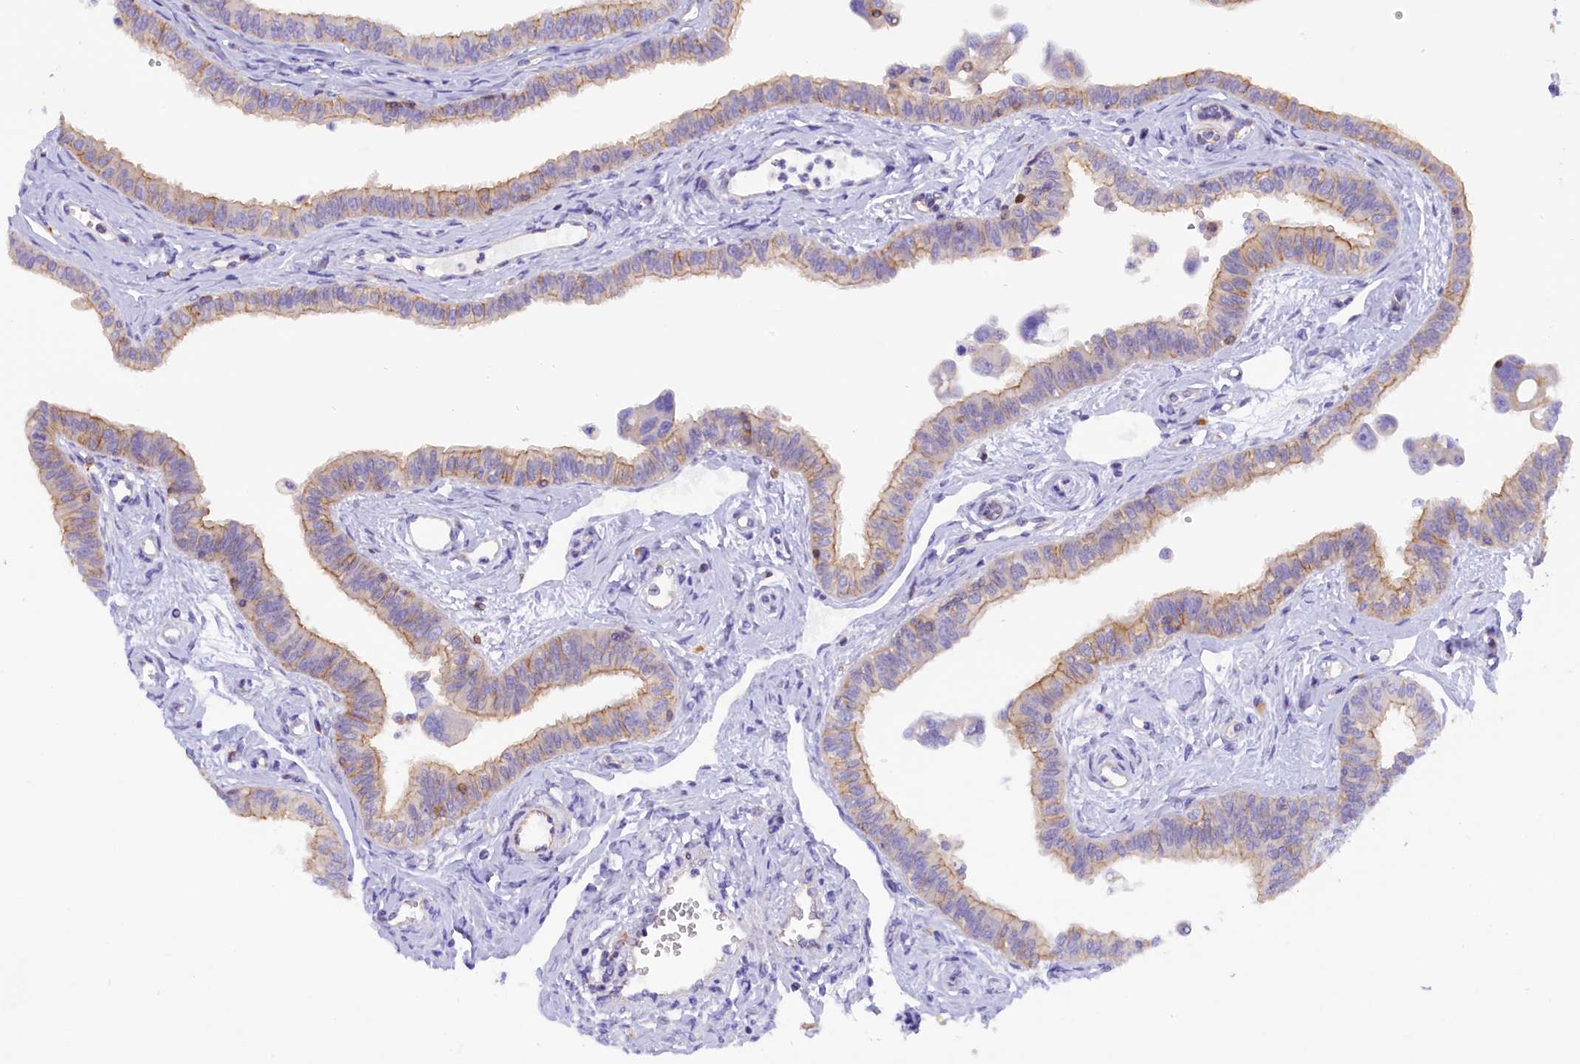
{"staining": {"intensity": "moderate", "quantity": ">75%", "location": "cytoplasmic/membranous"}, "tissue": "fallopian tube", "cell_type": "Glandular cells", "image_type": "normal", "snomed": [{"axis": "morphology", "description": "Normal tissue, NOS"}, {"axis": "morphology", "description": "Carcinoma, NOS"}, {"axis": "topography", "description": "Fallopian tube"}, {"axis": "topography", "description": "Ovary"}], "caption": "Immunohistochemical staining of benign fallopian tube exhibits >75% levels of moderate cytoplasmic/membranous protein expression in approximately >75% of glandular cells. (IHC, brightfield microscopy, high magnification).", "gene": "FAM193A", "patient": {"sex": "female", "age": 59}}